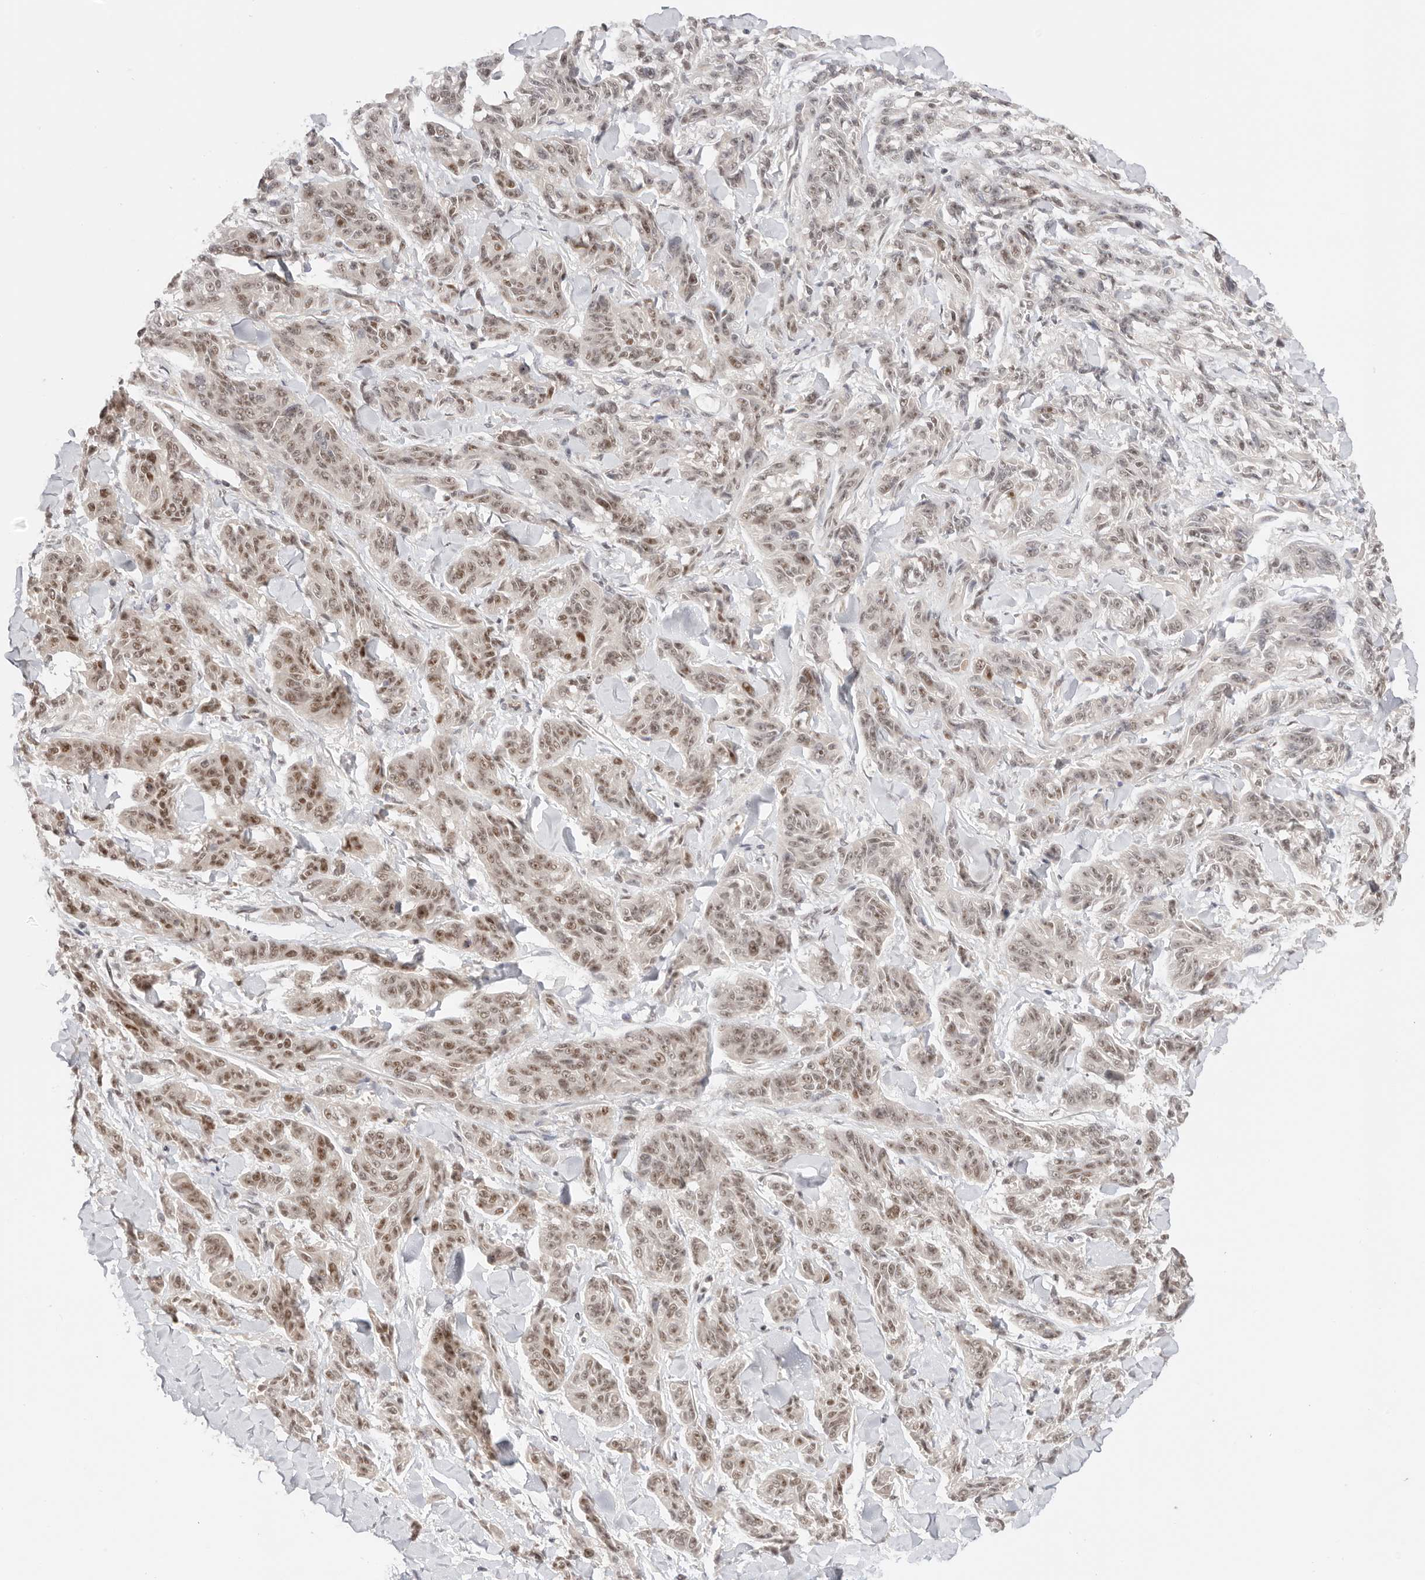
{"staining": {"intensity": "moderate", "quantity": ">75%", "location": "nuclear"}, "tissue": "melanoma", "cell_type": "Tumor cells", "image_type": "cancer", "snomed": [{"axis": "morphology", "description": "Malignant melanoma, NOS"}, {"axis": "topography", "description": "Skin"}], "caption": "Immunohistochemical staining of malignant melanoma reveals moderate nuclear protein positivity in about >75% of tumor cells.", "gene": "RFC3", "patient": {"sex": "male", "age": 53}}